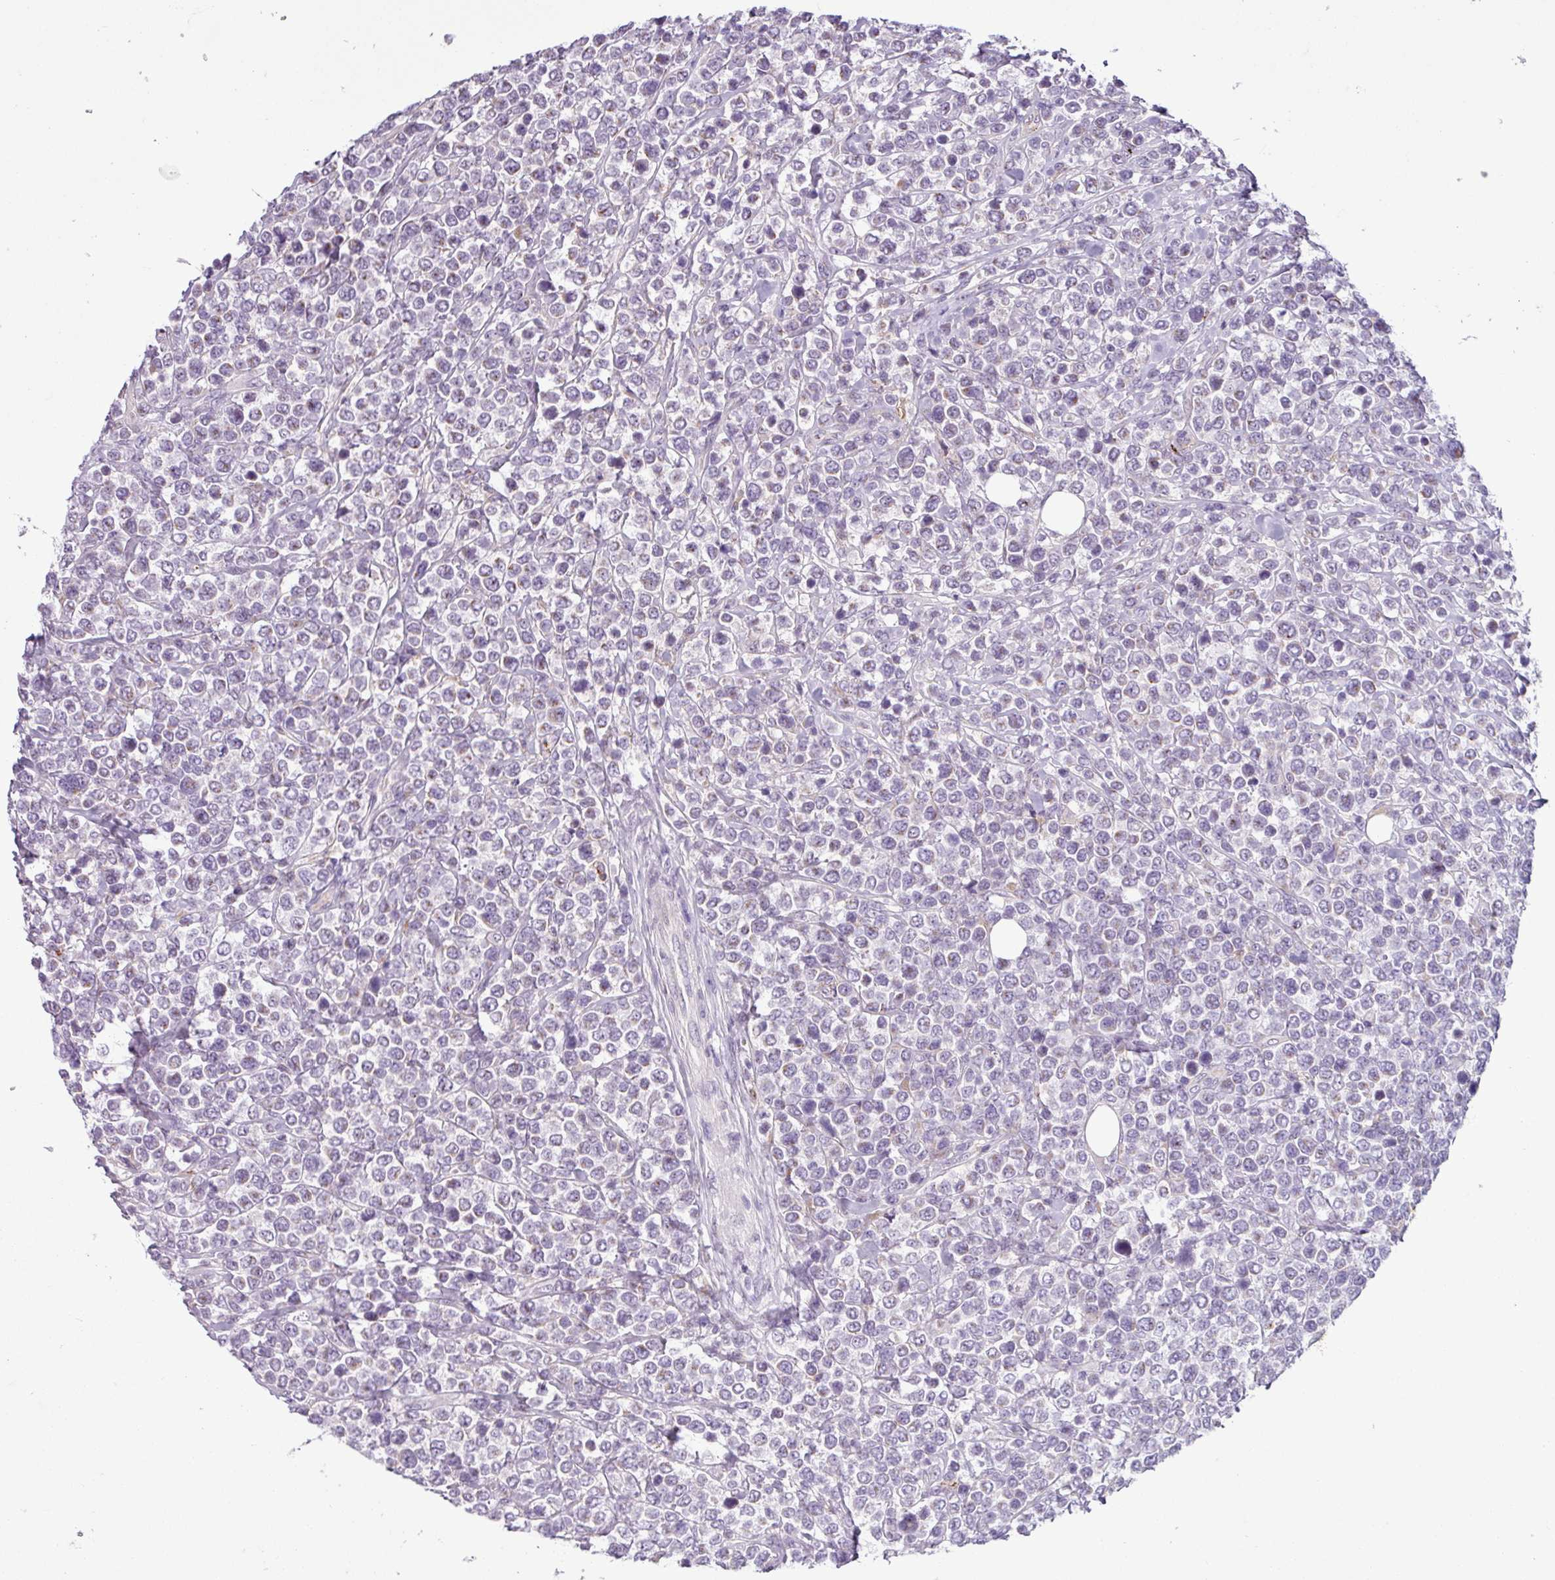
{"staining": {"intensity": "negative", "quantity": "none", "location": "none"}, "tissue": "lymphoma", "cell_type": "Tumor cells", "image_type": "cancer", "snomed": [{"axis": "morphology", "description": "Malignant lymphoma, non-Hodgkin's type, Low grade"}, {"axis": "topography", "description": "Lymph node"}], "caption": "There is no significant staining in tumor cells of lymphoma. (DAB (3,3'-diaminobenzidine) immunohistochemistry (IHC), high magnification).", "gene": "C9orf24", "patient": {"sex": "male", "age": 60}}